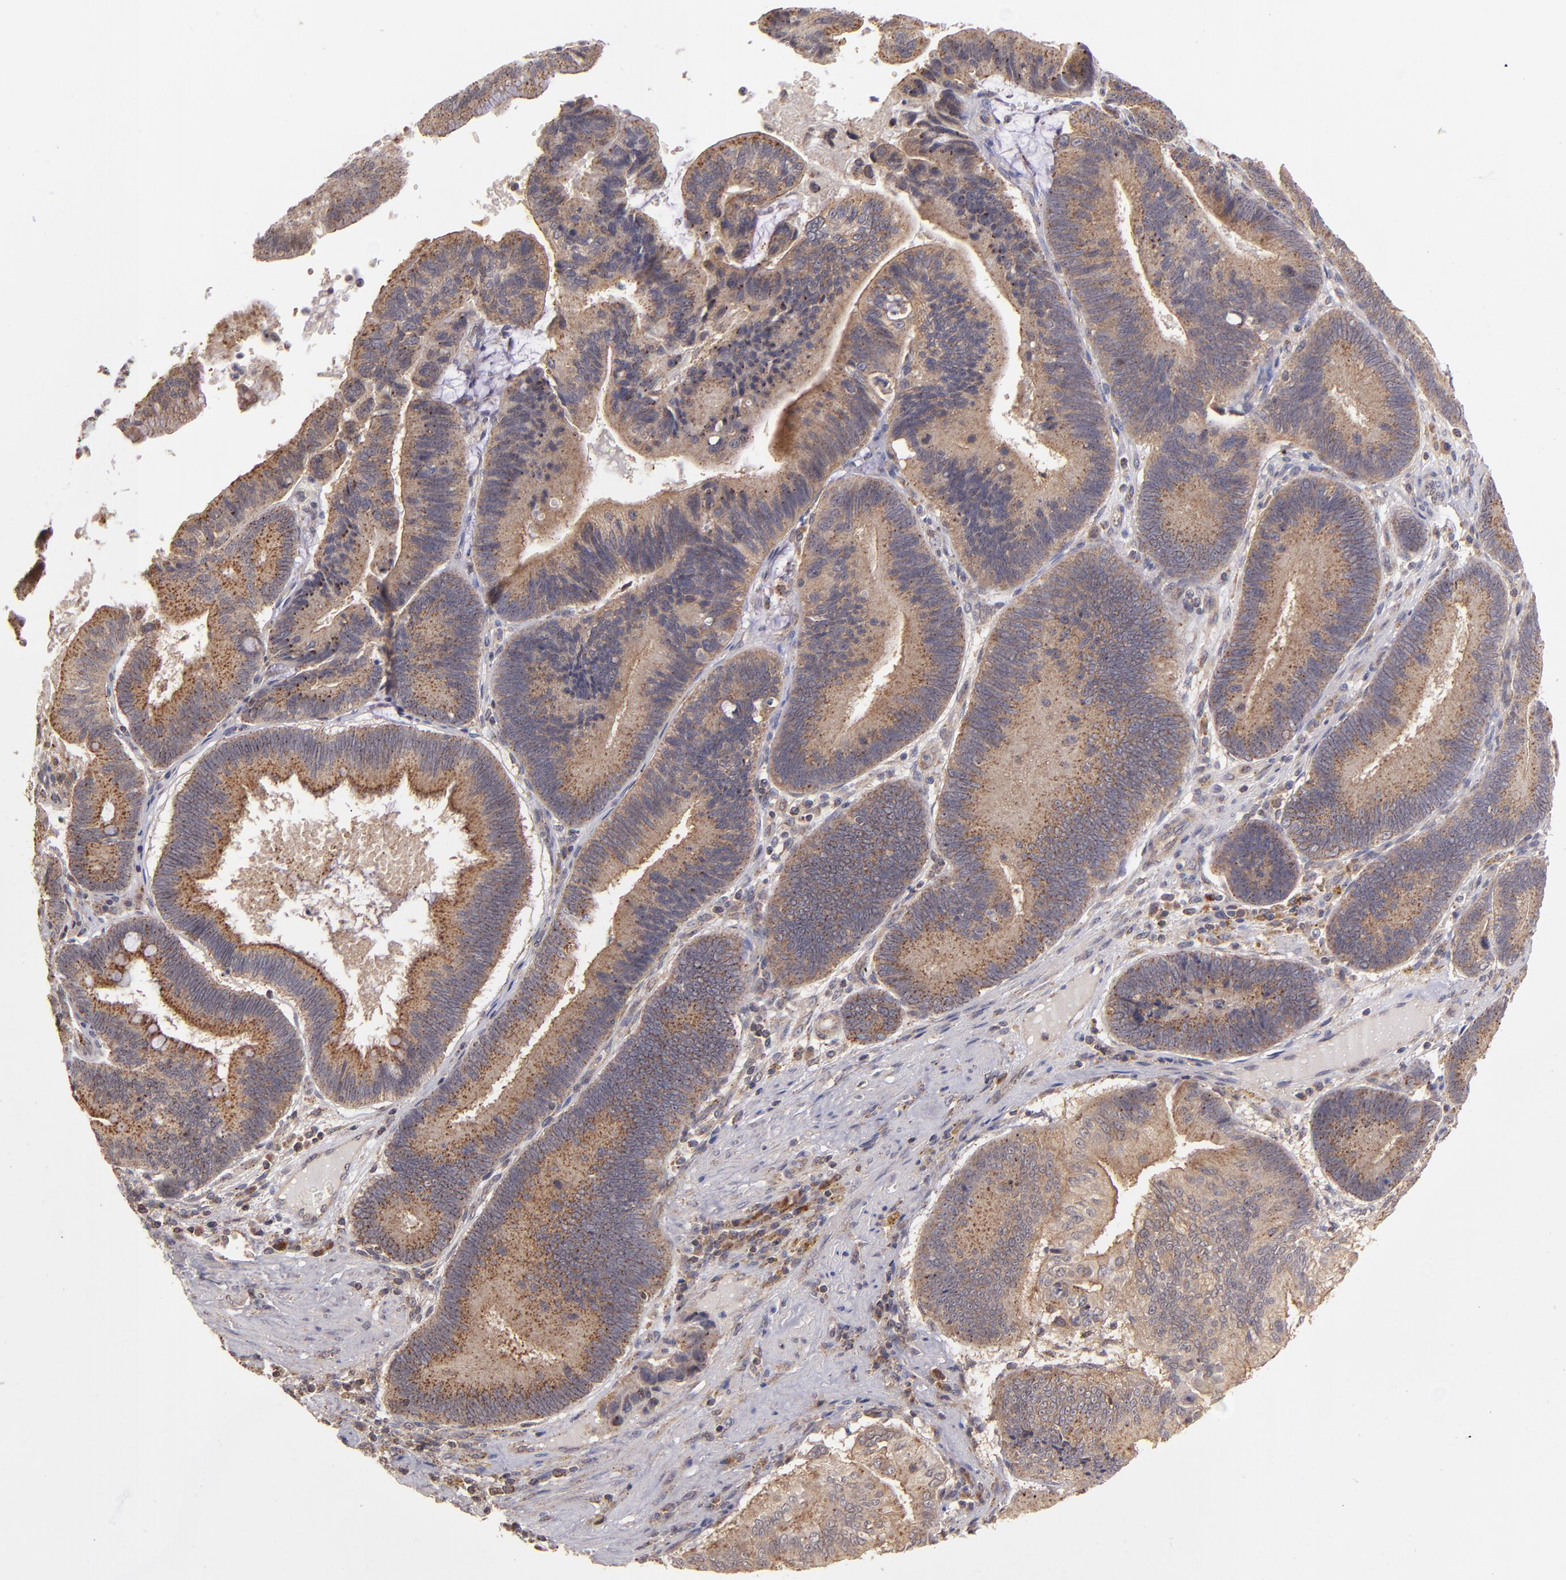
{"staining": {"intensity": "moderate", "quantity": "25%-75%", "location": "cytoplasmic/membranous"}, "tissue": "pancreatic cancer", "cell_type": "Tumor cells", "image_type": "cancer", "snomed": [{"axis": "morphology", "description": "Adenocarcinoma, NOS"}, {"axis": "topography", "description": "Pancreas"}], "caption": "Moderate cytoplasmic/membranous positivity for a protein is seen in about 25%-75% of tumor cells of adenocarcinoma (pancreatic) using immunohistochemistry (IHC).", "gene": "ZFYVE1", "patient": {"sex": "male", "age": 82}}